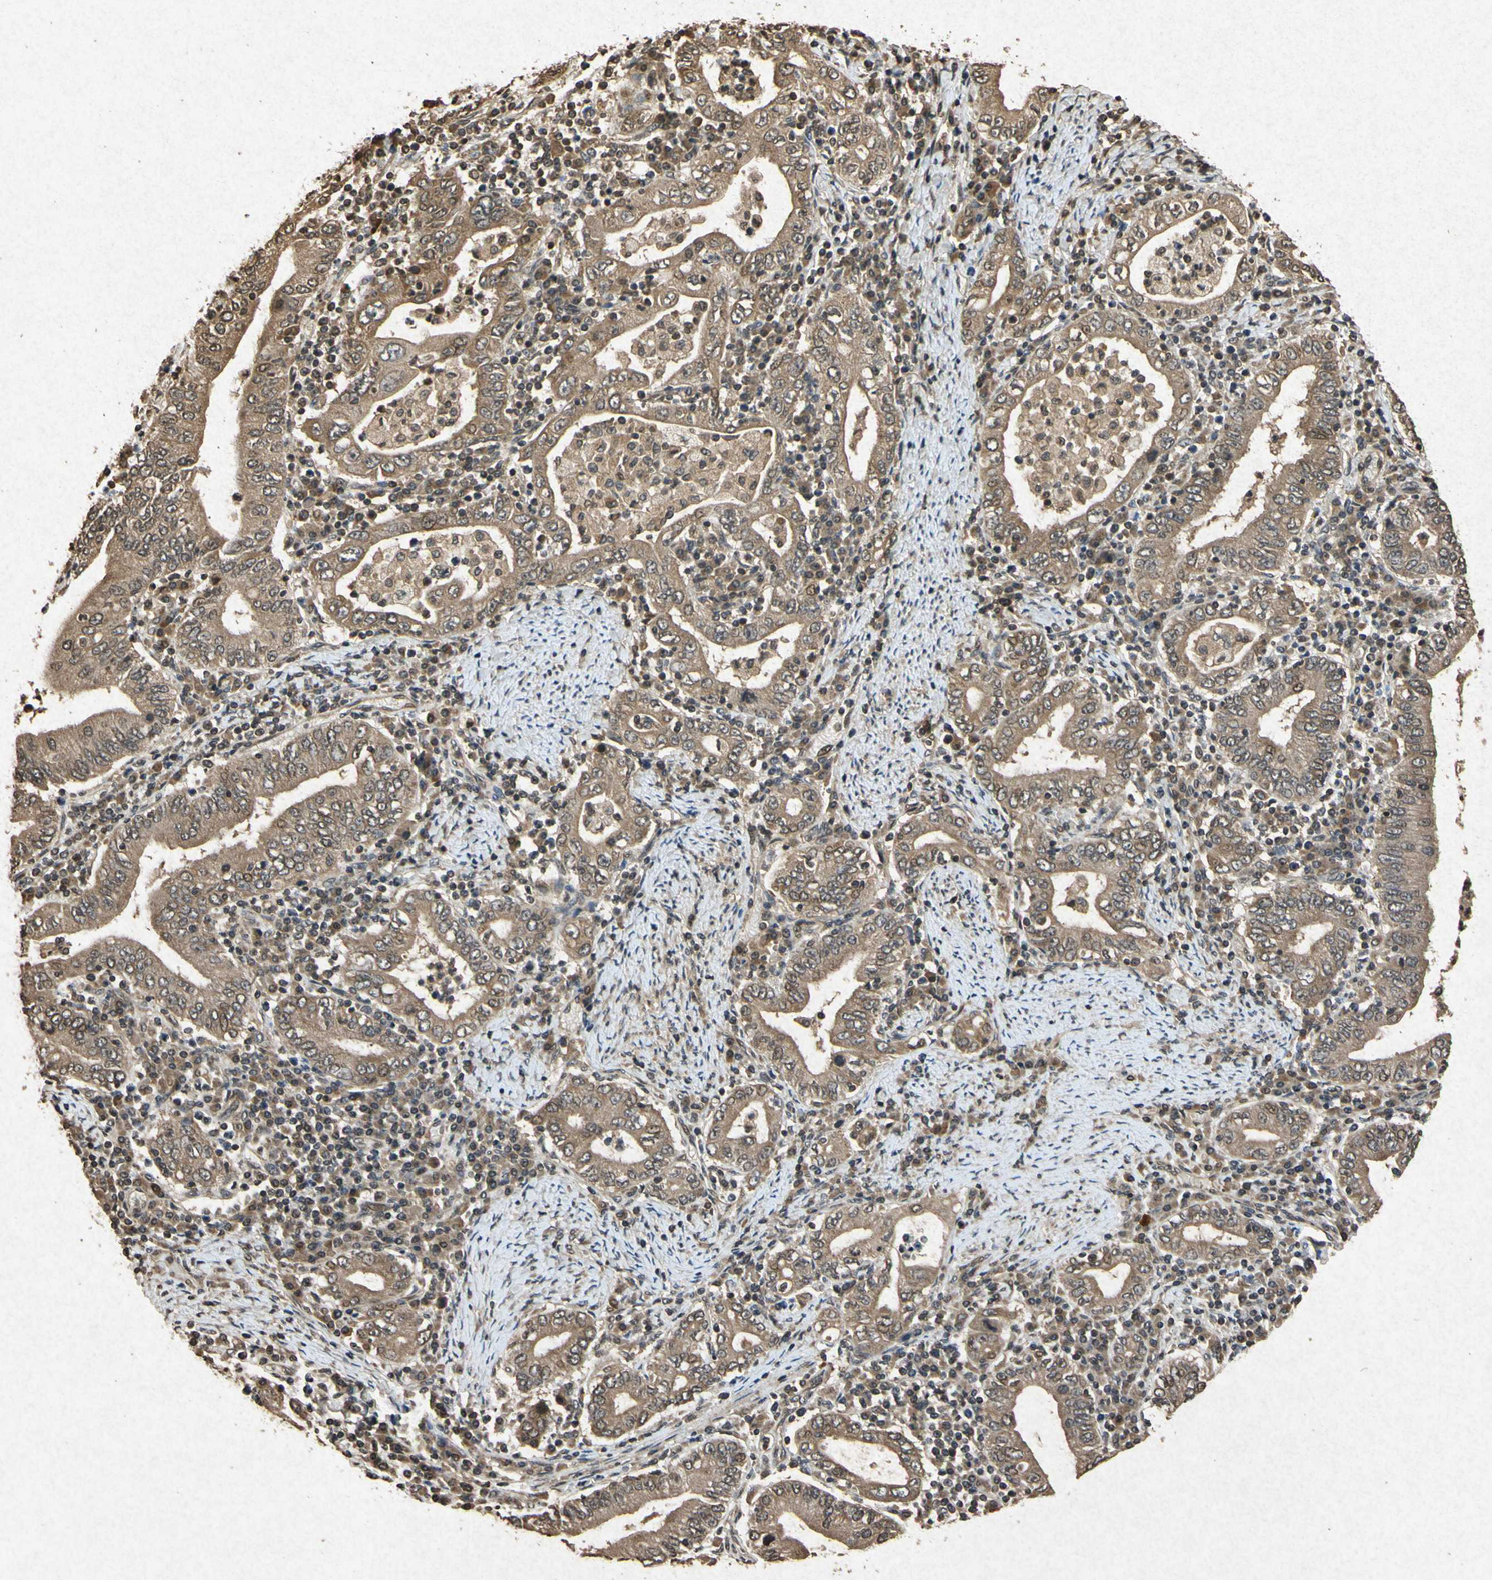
{"staining": {"intensity": "moderate", "quantity": ">75%", "location": "cytoplasmic/membranous"}, "tissue": "stomach cancer", "cell_type": "Tumor cells", "image_type": "cancer", "snomed": [{"axis": "morphology", "description": "Normal tissue, NOS"}, {"axis": "morphology", "description": "Adenocarcinoma, NOS"}, {"axis": "topography", "description": "Esophagus"}, {"axis": "topography", "description": "Stomach, upper"}, {"axis": "topography", "description": "Peripheral nerve tissue"}], "caption": "Immunohistochemical staining of stomach adenocarcinoma exhibits moderate cytoplasmic/membranous protein positivity in approximately >75% of tumor cells.", "gene": "ATP6V1H", "patient": {"sex": "male", "age": 62}}